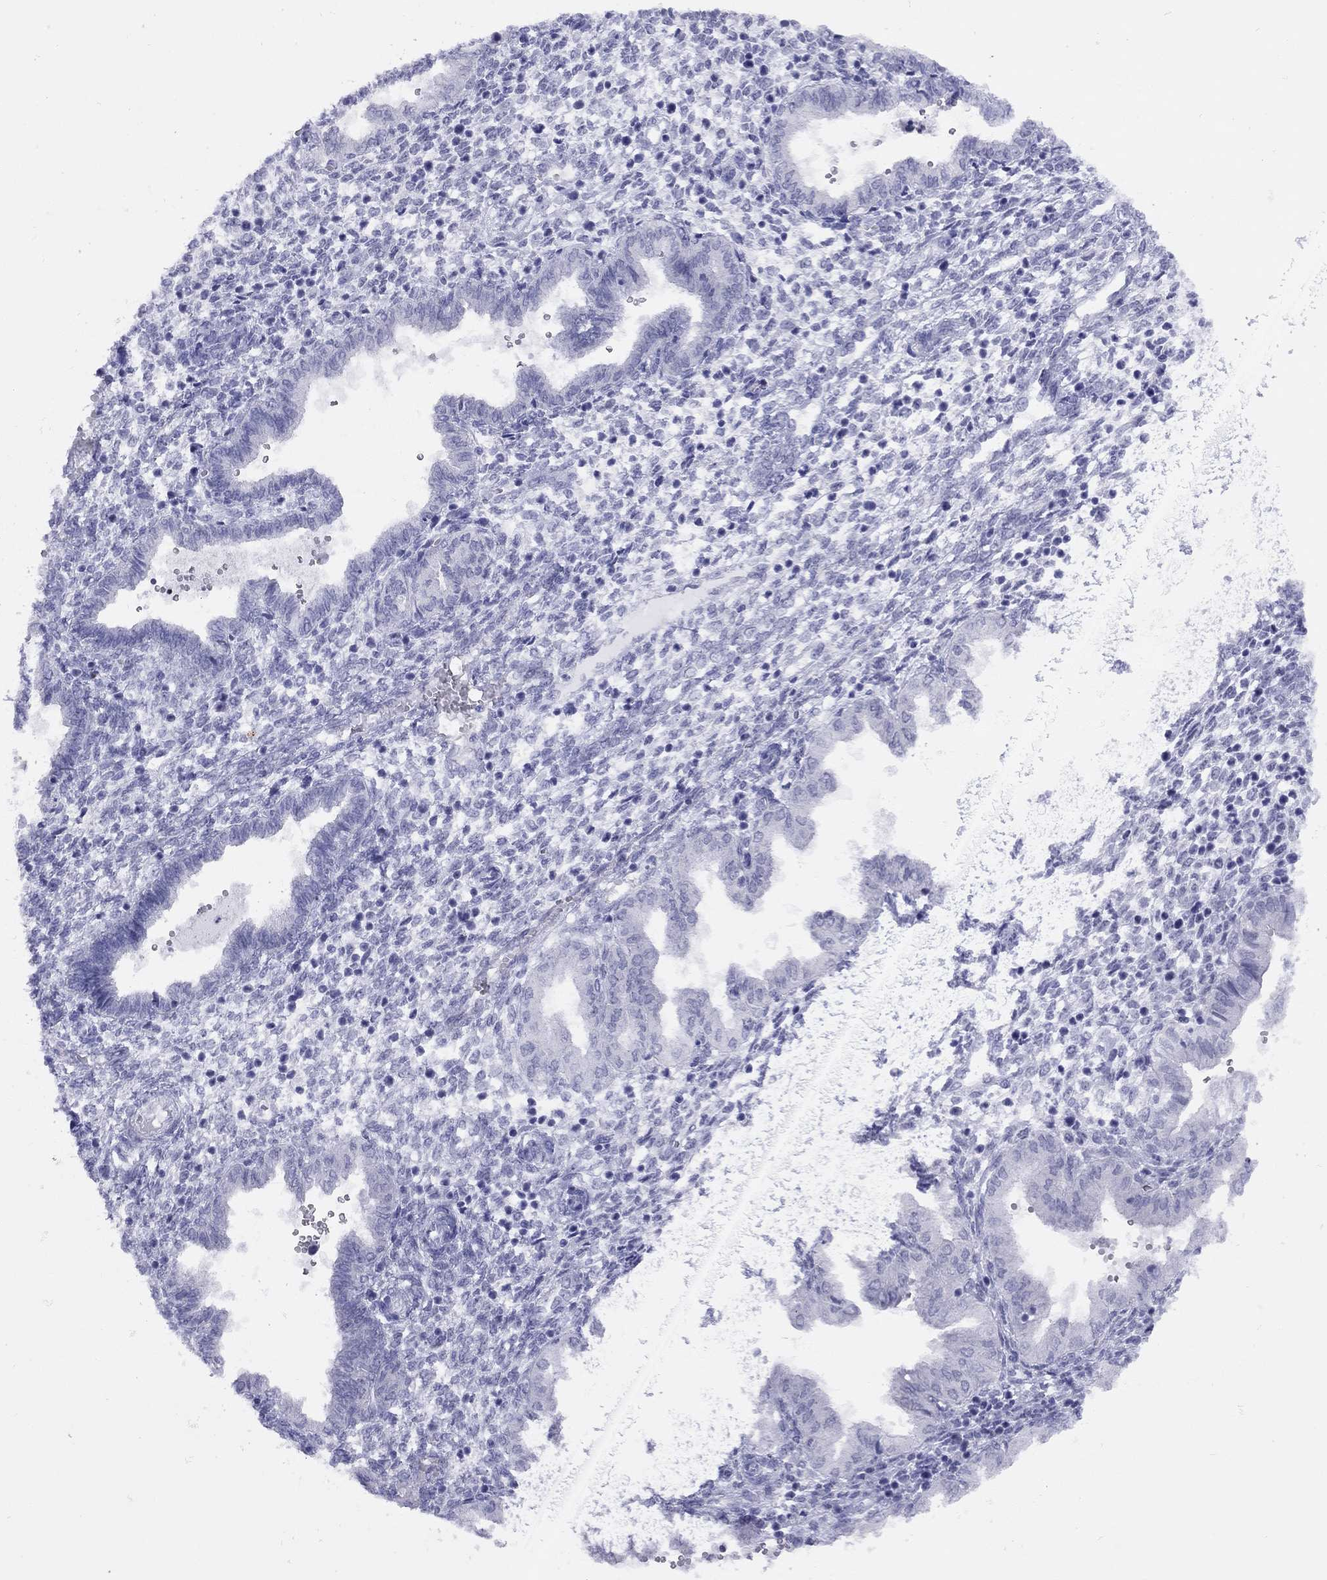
{"staining": {"intensity": "negative", "quantity": "none", "location": "none"}, "tissue": "endometrium", "cell_type": "Cells in endometrial stroma", "image_type": "normal", "snomed": [{"axis": "morphology", "description": "Normal tissue, NOS"}, {"axis": "topography", "description": "Endometrium"}], "caption": "The histopathology image reveals no staining of cells in endometrial stroma in normal endometrium. Brightfield microscopy of IHC stained with DAB (brown) and hematoxylin (blue), captured at high magnification.", "gene": "LYAR", "patient": {"sex": "female", "age": 43}}